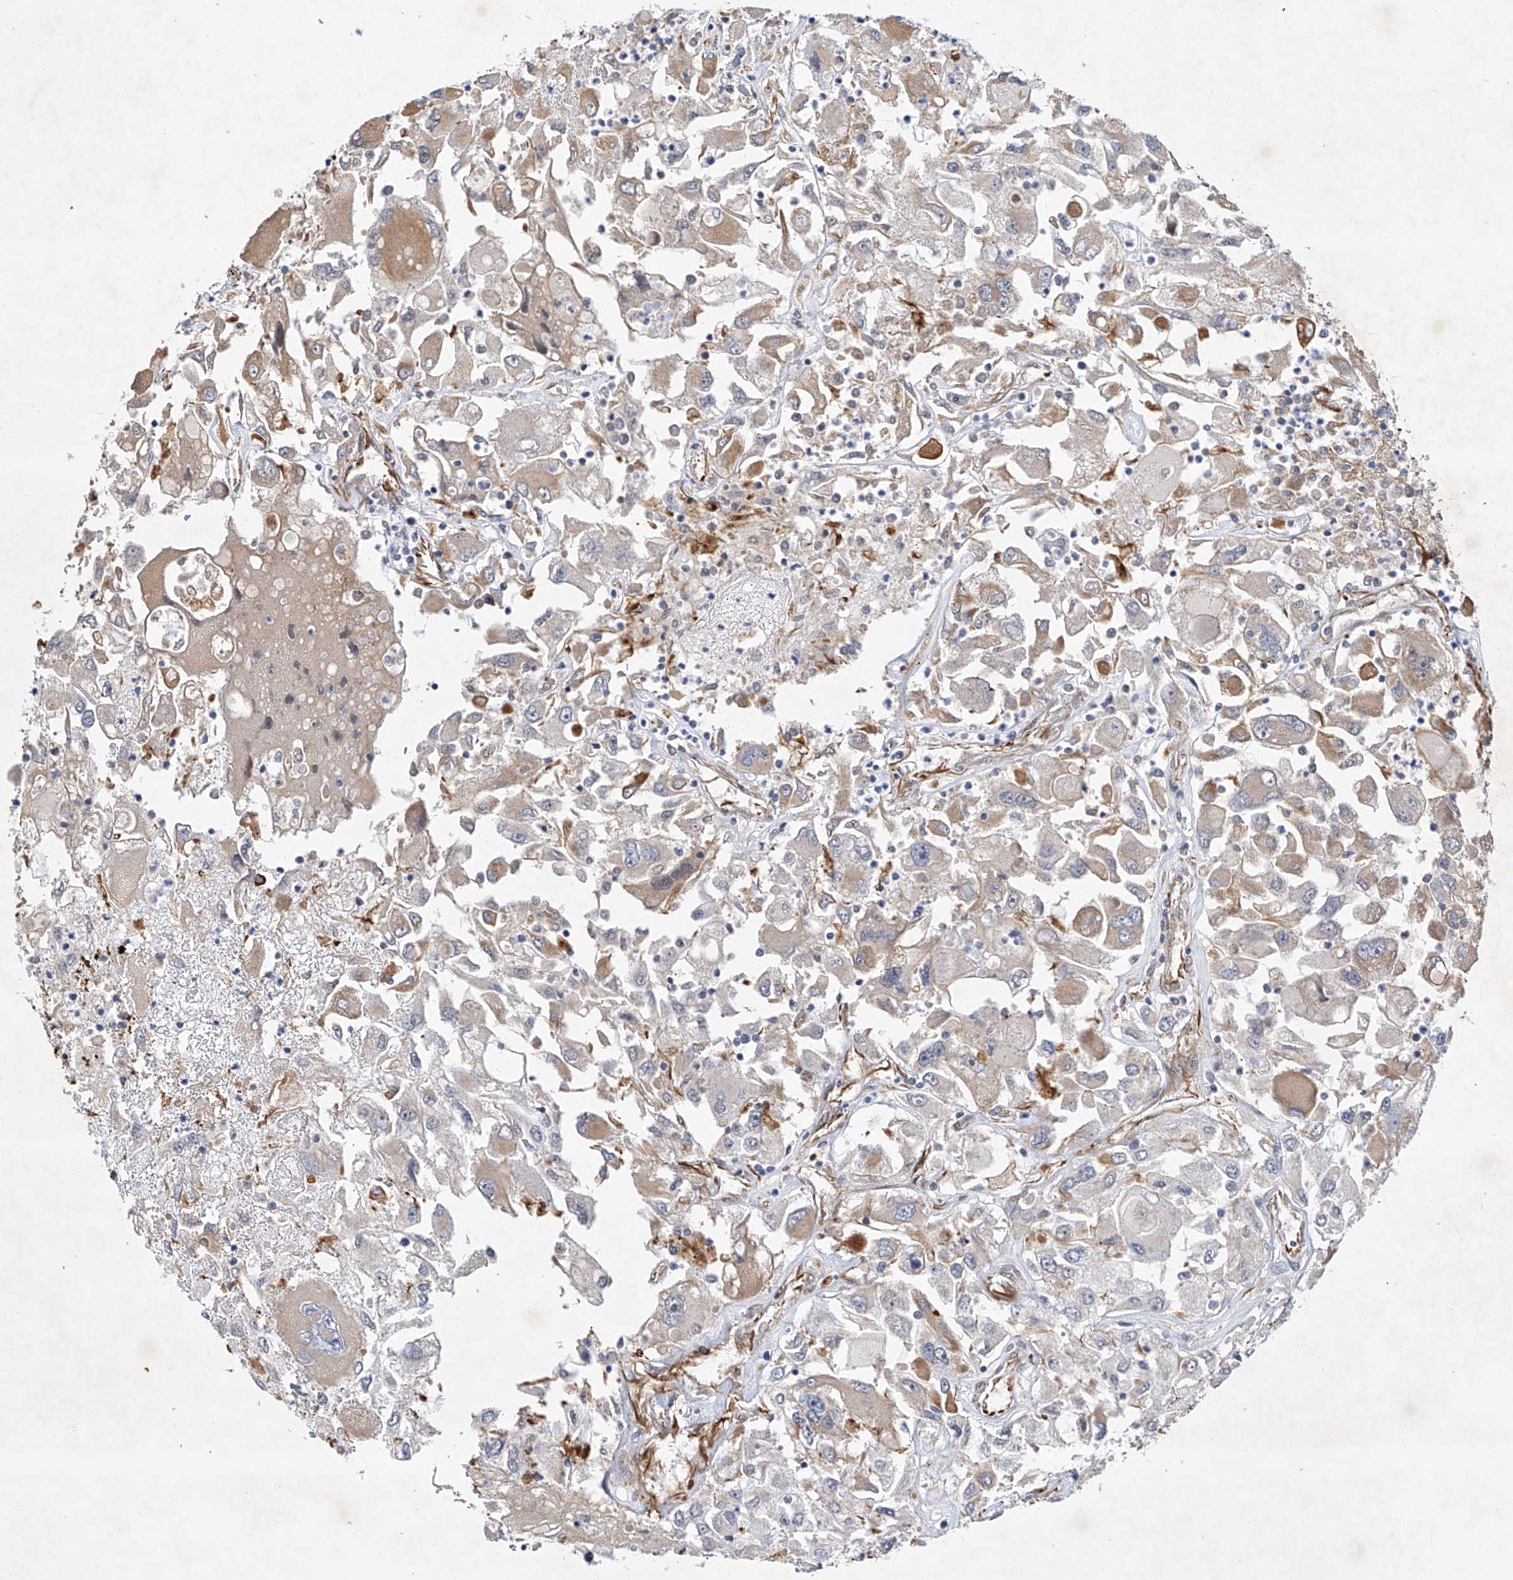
{"staining": {"intensity": "moderate", "quantity": "<25%", "location": "cytoplasmic/membranous"}, "tissue": "renal cancer", "cell_type": "Tumor cells", "image_type": "cancer", "snomed": [{"axis": "morphology", "description": "Adenocarcinoma, NOS"}, {"axis": "topography", "description": "Kidney"}], "caption": "Tumor cells show low levels of moderate cytoplasmic/membranous positivity in about <25% of cells in renal cancer.", "gene": "AMD1", "patient": {"sex": "female", "age": 52}}